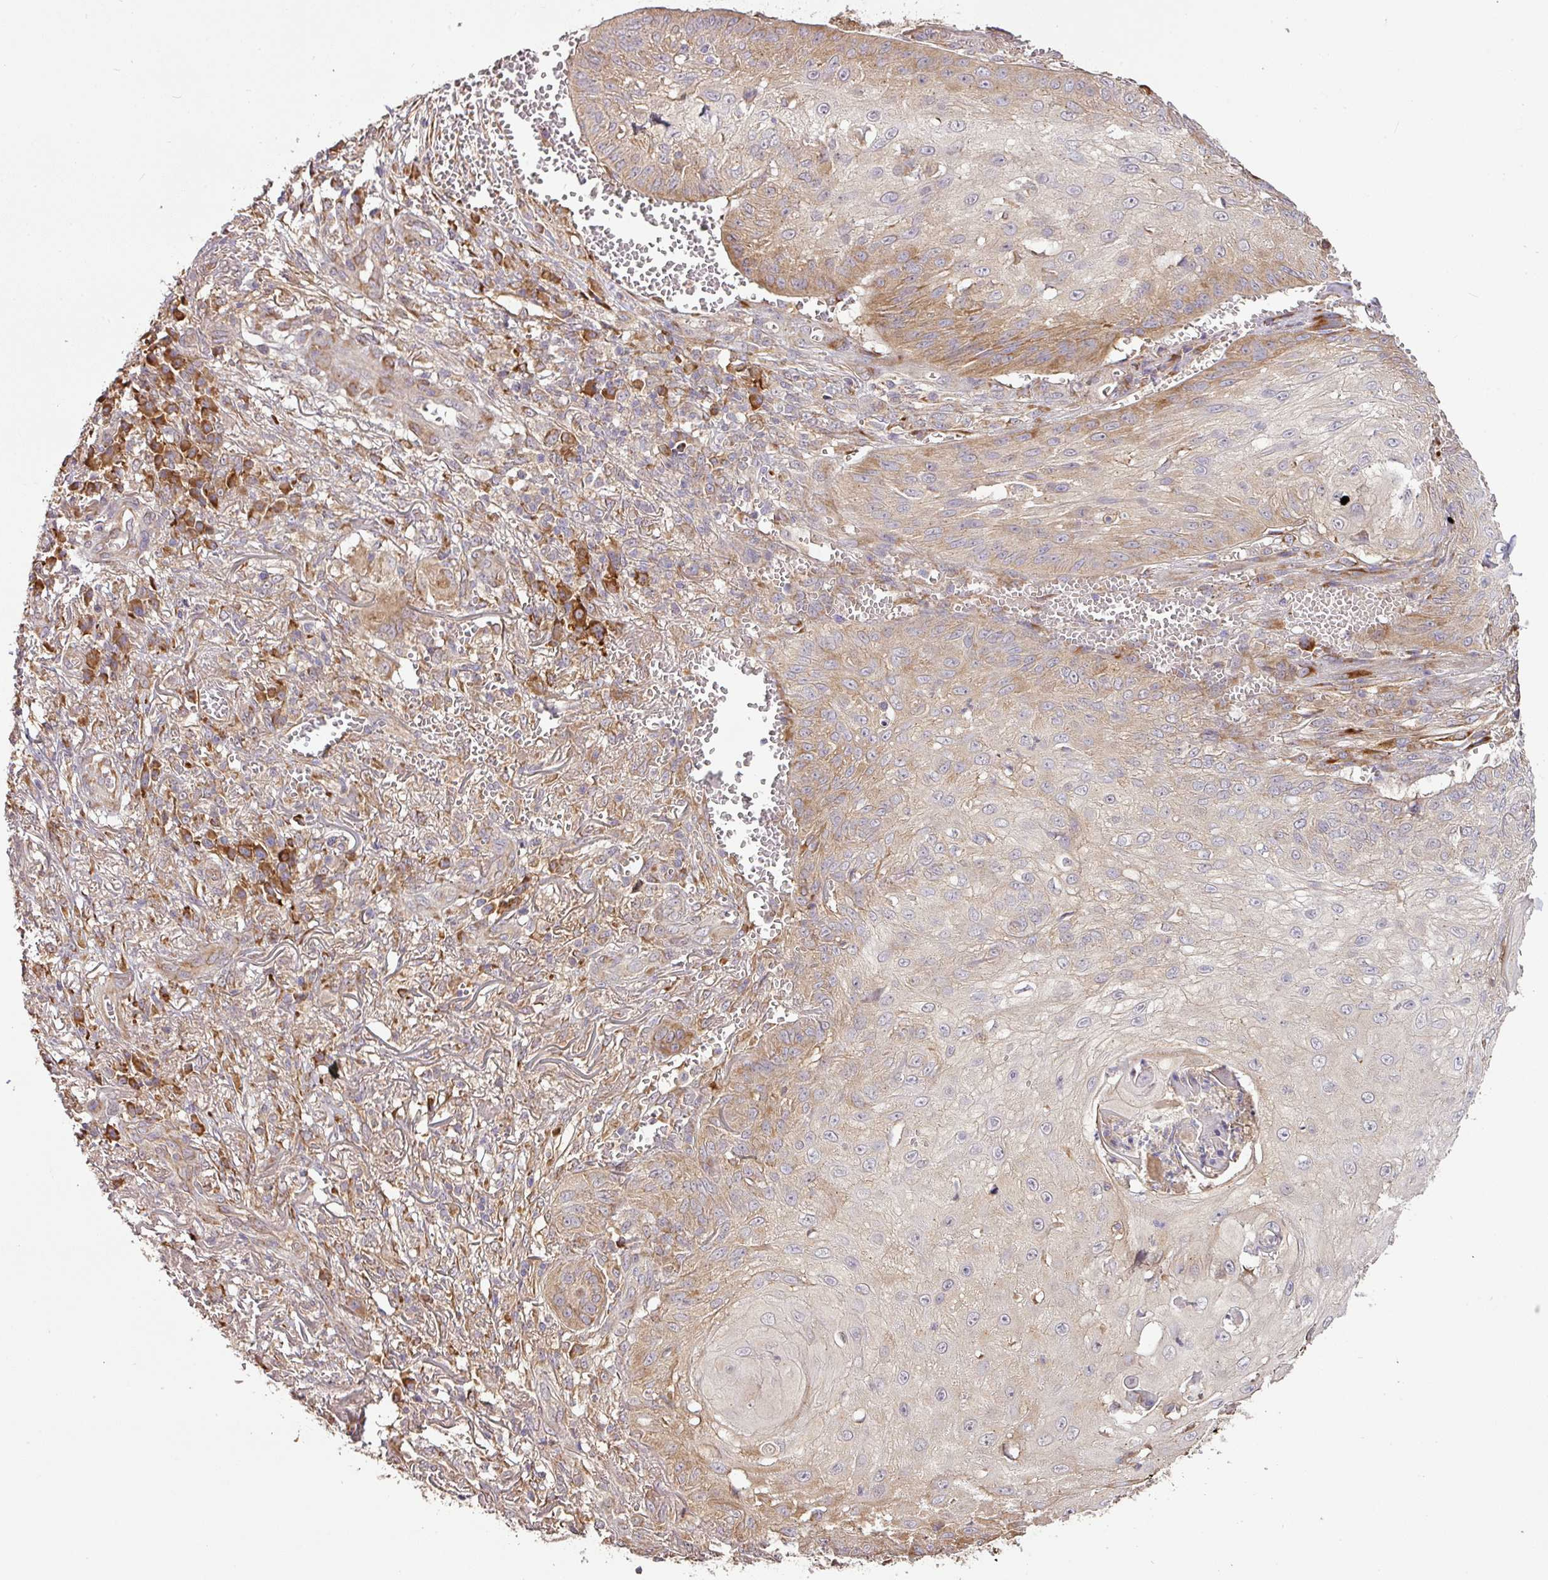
{"staining": {"intensity": "moderate", "quantity": "25%-75%", "location": "cytoplasmic/membranous"}, "tissue": "skin cancer", "cell_type": "Tumor cells", "image_type": "cancer", "snomed": [{"axis": "morphology", "description": "Squamous cell carcinoma, NOS"}, {"axis": "topography", "description": "Skin"}], "caption": "IHC image of neoplastic tissue: human skin squamous cell carcinoma stained using immunohistochemistry (IHC) displays medium levels of moderate protein expression localized specifically in the cytoplasmic/membranous of tumor cells, appearing as a cytoplasmic/membranous brown color.", "gene": "GALP", "patient": {"sex": "male", "age": 70}}